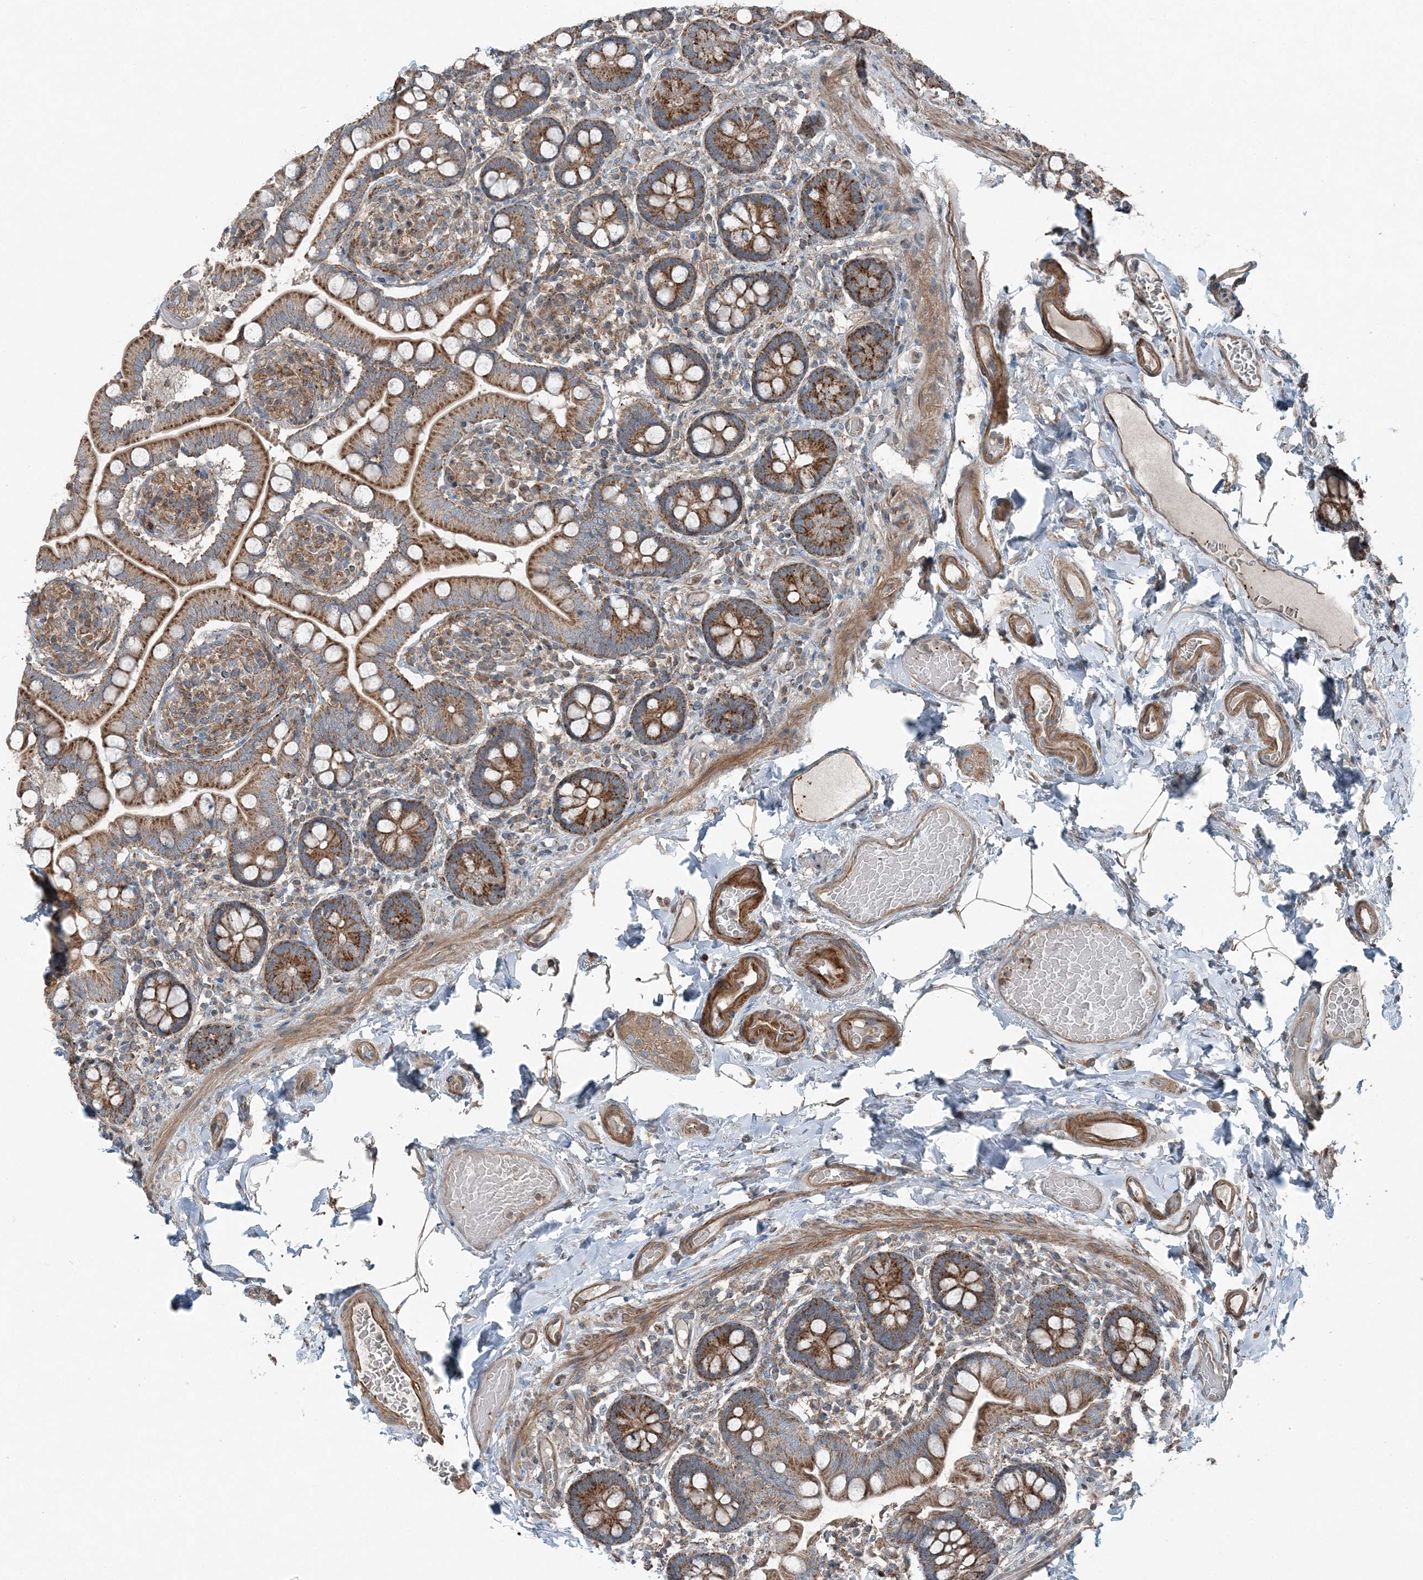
{"staining": {"intensity": "strong", "quantity": ">75%", "location": "cytoplasmic/membranous"}, "tissue": "small intestine", "cell_type": "Glandular cells", "image_type": "normal", "snomed": [{"axis": "morphology", "description": "Normal tissue, NOS"}, {"axis": "topography", "description": "Small intestine"}], "caption": "Strong cytoplasmic/membranous protein expression is identified in approximately >75% of glandular cells in small intestine.", "gene": "KY", "patient": {"sex": "female", "age": 64}}